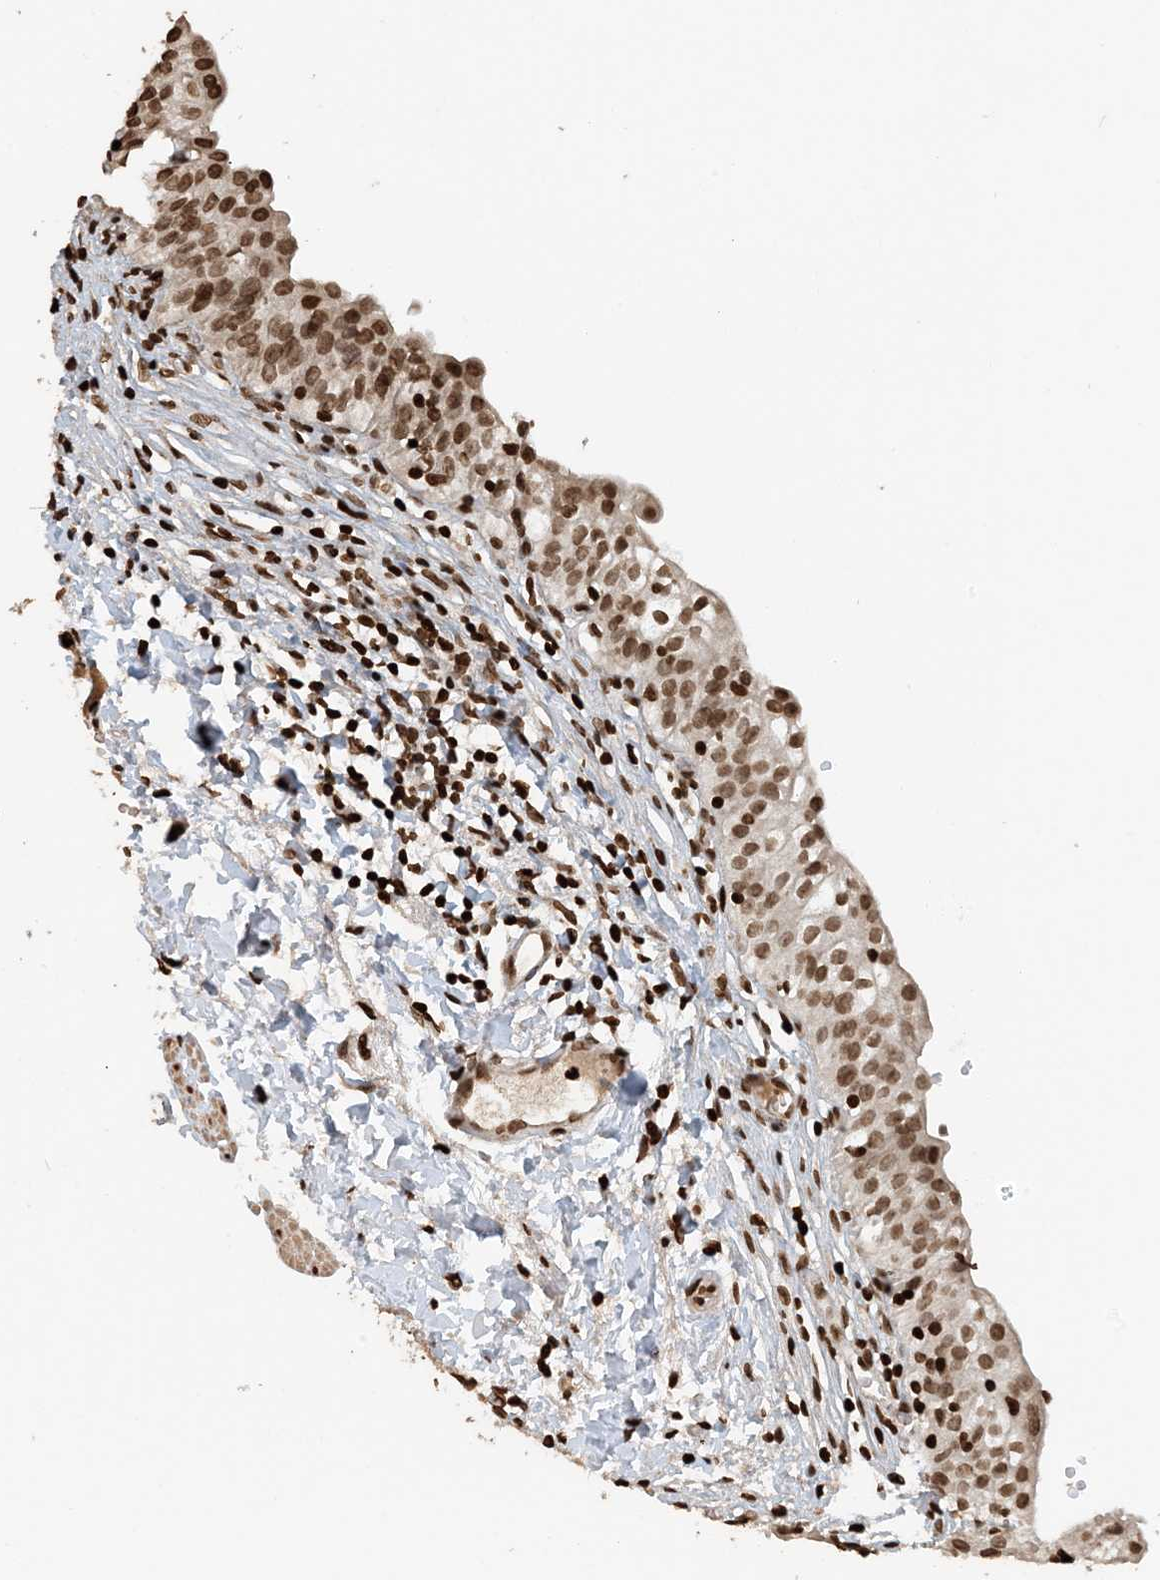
{"staining": {"intensity": "strong", "quantity": ">75%", "location": "nuclear"}, "tissue": "urinary bladder", "cell_type": "Urothelial cells", "image_type": "normal", "snomed": [{"axis": "morphology", "description": "Normal tissue, NOS"}, {"axis": "topography", "description": "Urinary bladder"}], "caption": "The image displays immunohistochemical staining of unremarkable urinary bladder. There is strong nuclear expression is appreciated in approximately >75% of urothelial cells. The staining is performed using DAB (3,3'-diaminobenzidine) brown chromogen to label protein expression. The nuclei are counter-stained blue using hematoxylin.", "gene": "H3", "patient": {"sex": "male", "age": 55}}